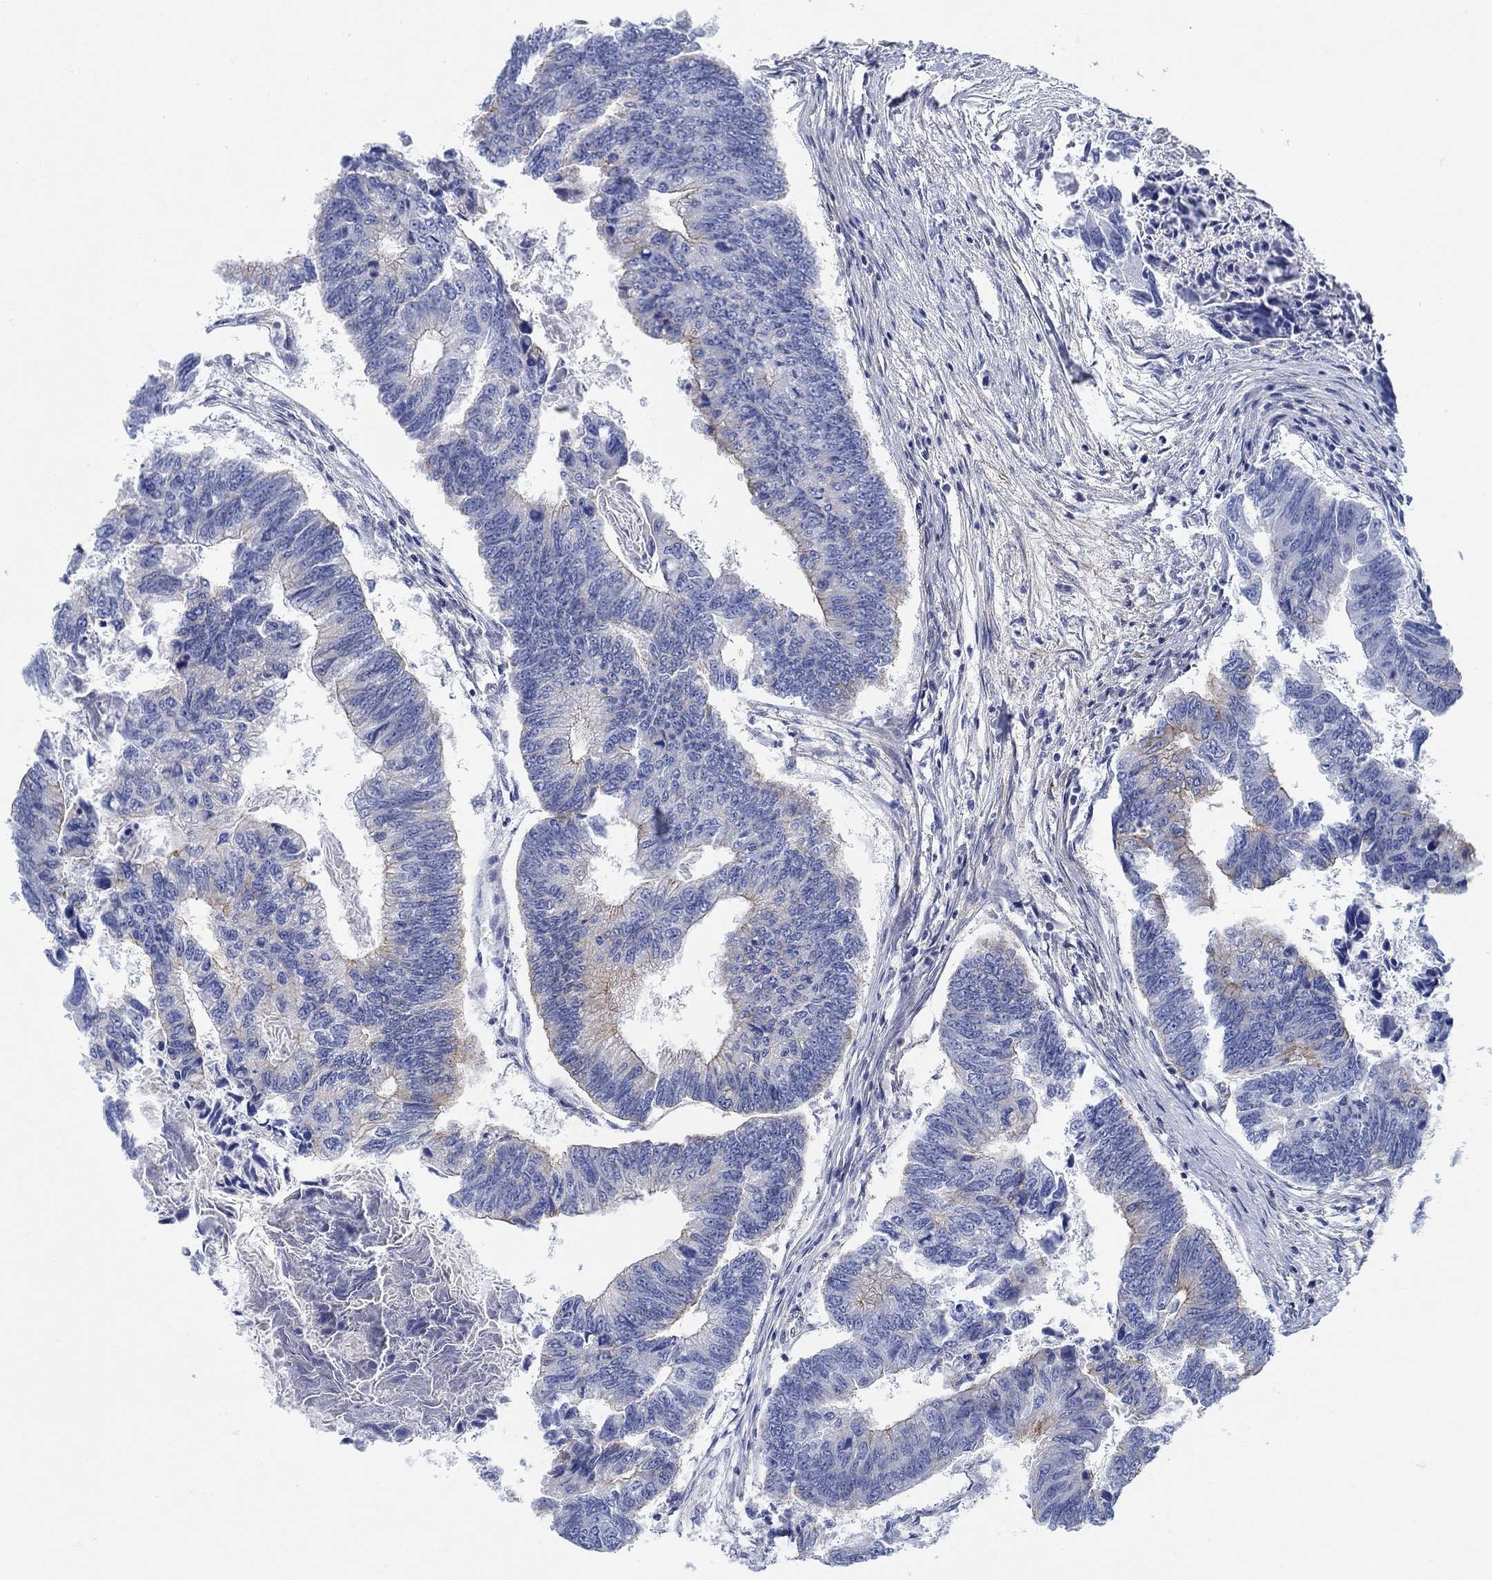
{"staining": {"intensity": "moderate", "quantity": "<25%", "location": "cytoplasmic/membranous"}, "tissue": "colorectal cancer", "cell_type": "Tumor cells", "image_type": "cancer", "snomed": [{"axis": "morphology", "description": "Adenocarcinoma, NOS"}, {"axis": "topography", "description": "Colon"}], "caption": "Immunohistochemical staining of human colorectal cancer (adenocarcinoma) demonstrates moderate cytoplasmic/membranous protein positivity in about <25% of tumor cells.", "gene": "FMN1", "patient": {"sex": "female", "age": 65}}